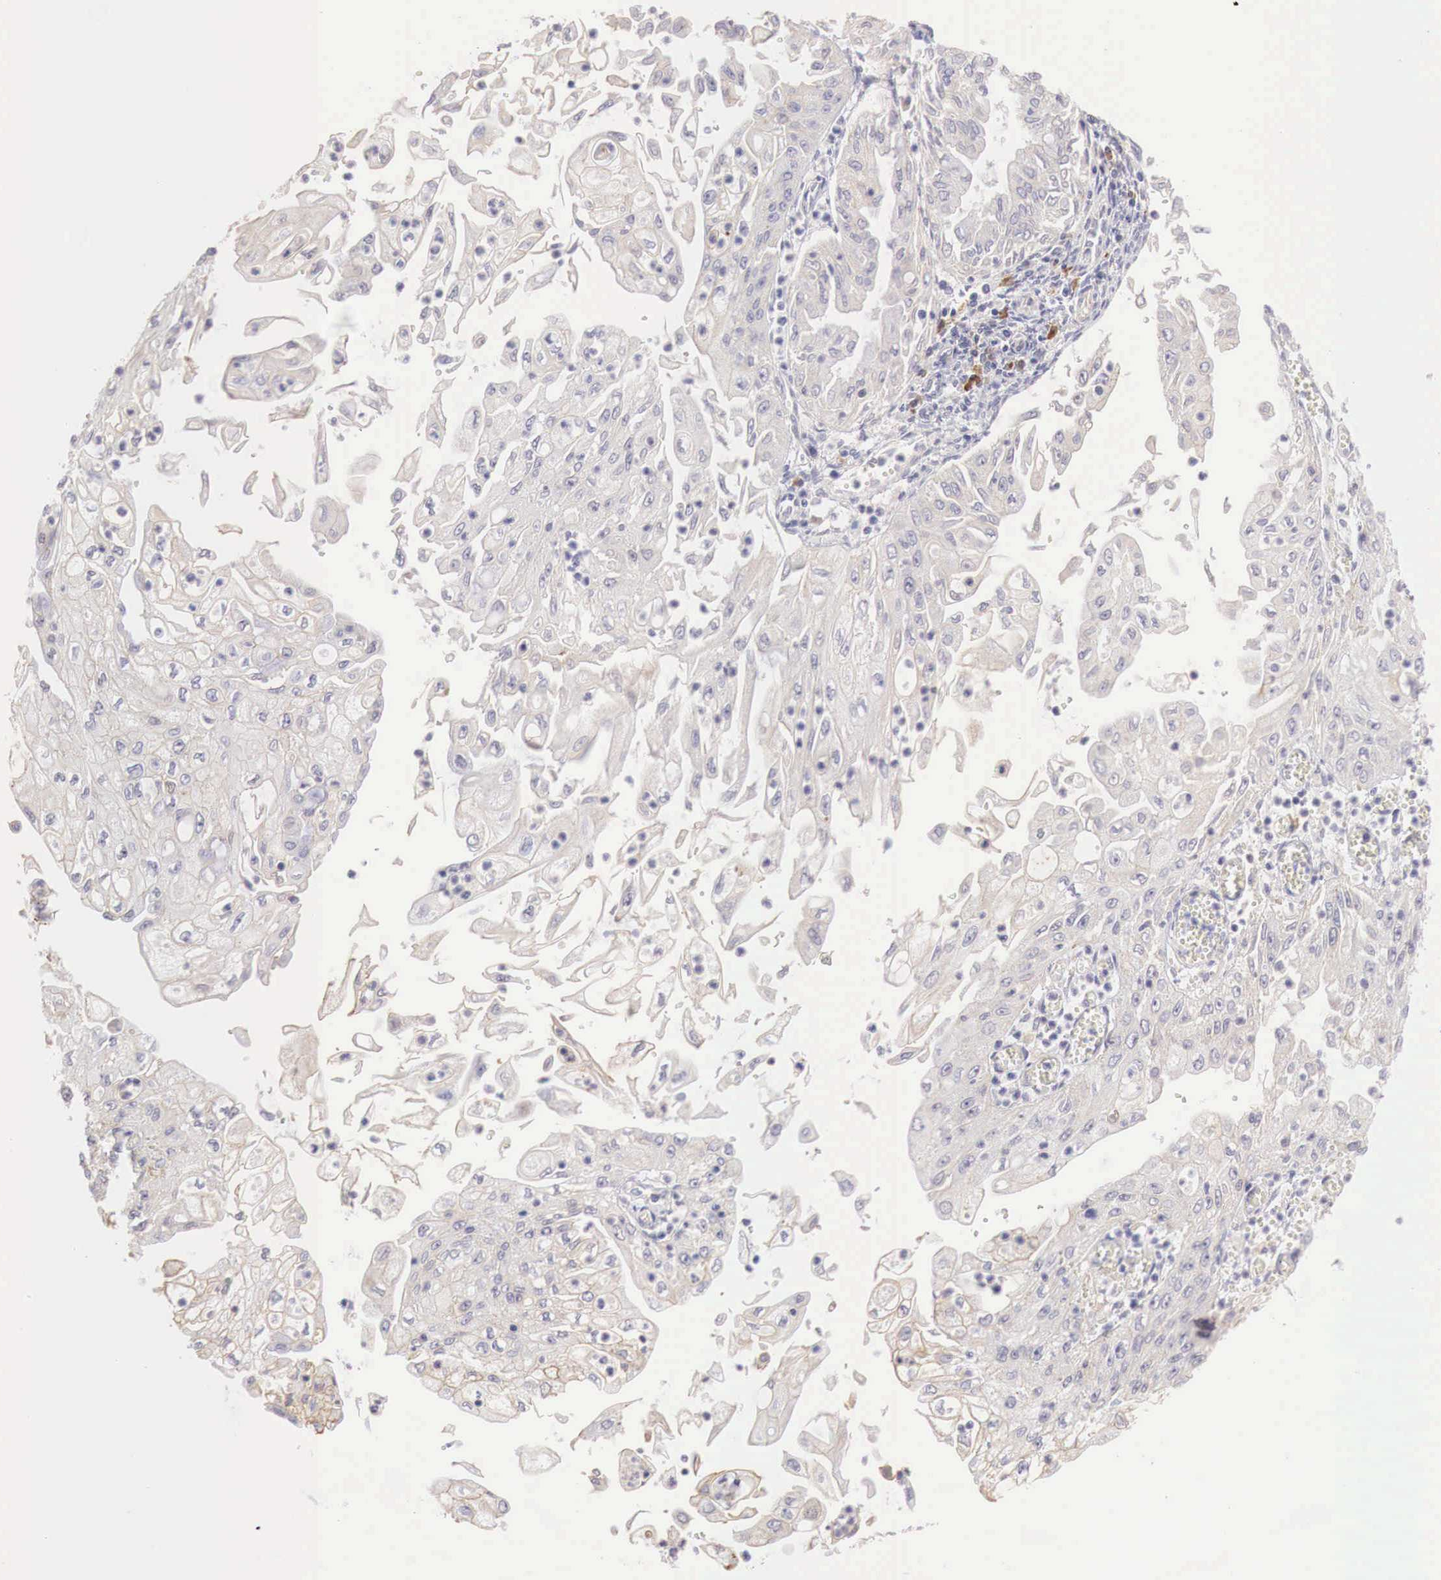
{"staining": {"intensity": "negative", "quantity": "none", "location": "none"}, "tissue": "endometrial cancer", "cell_type": "Tumor cells", "image_type": "cancer", "snomed": [{"axis": "morphology", "description": "Adenocarcinoma, NOS"}, {"axis": "topography", "description": "Endometrium"}], "caption": "IHC histopathology image of human endometrial cancer stained for a protein (brown), which demonstrates no expression in tumor cells. (DAB (3,3'-diaminobenzidine) IHC with hematoxylin counter stain).", "gene": "XPNPEP2", "patient": {"sex": "female", "age": 75}}